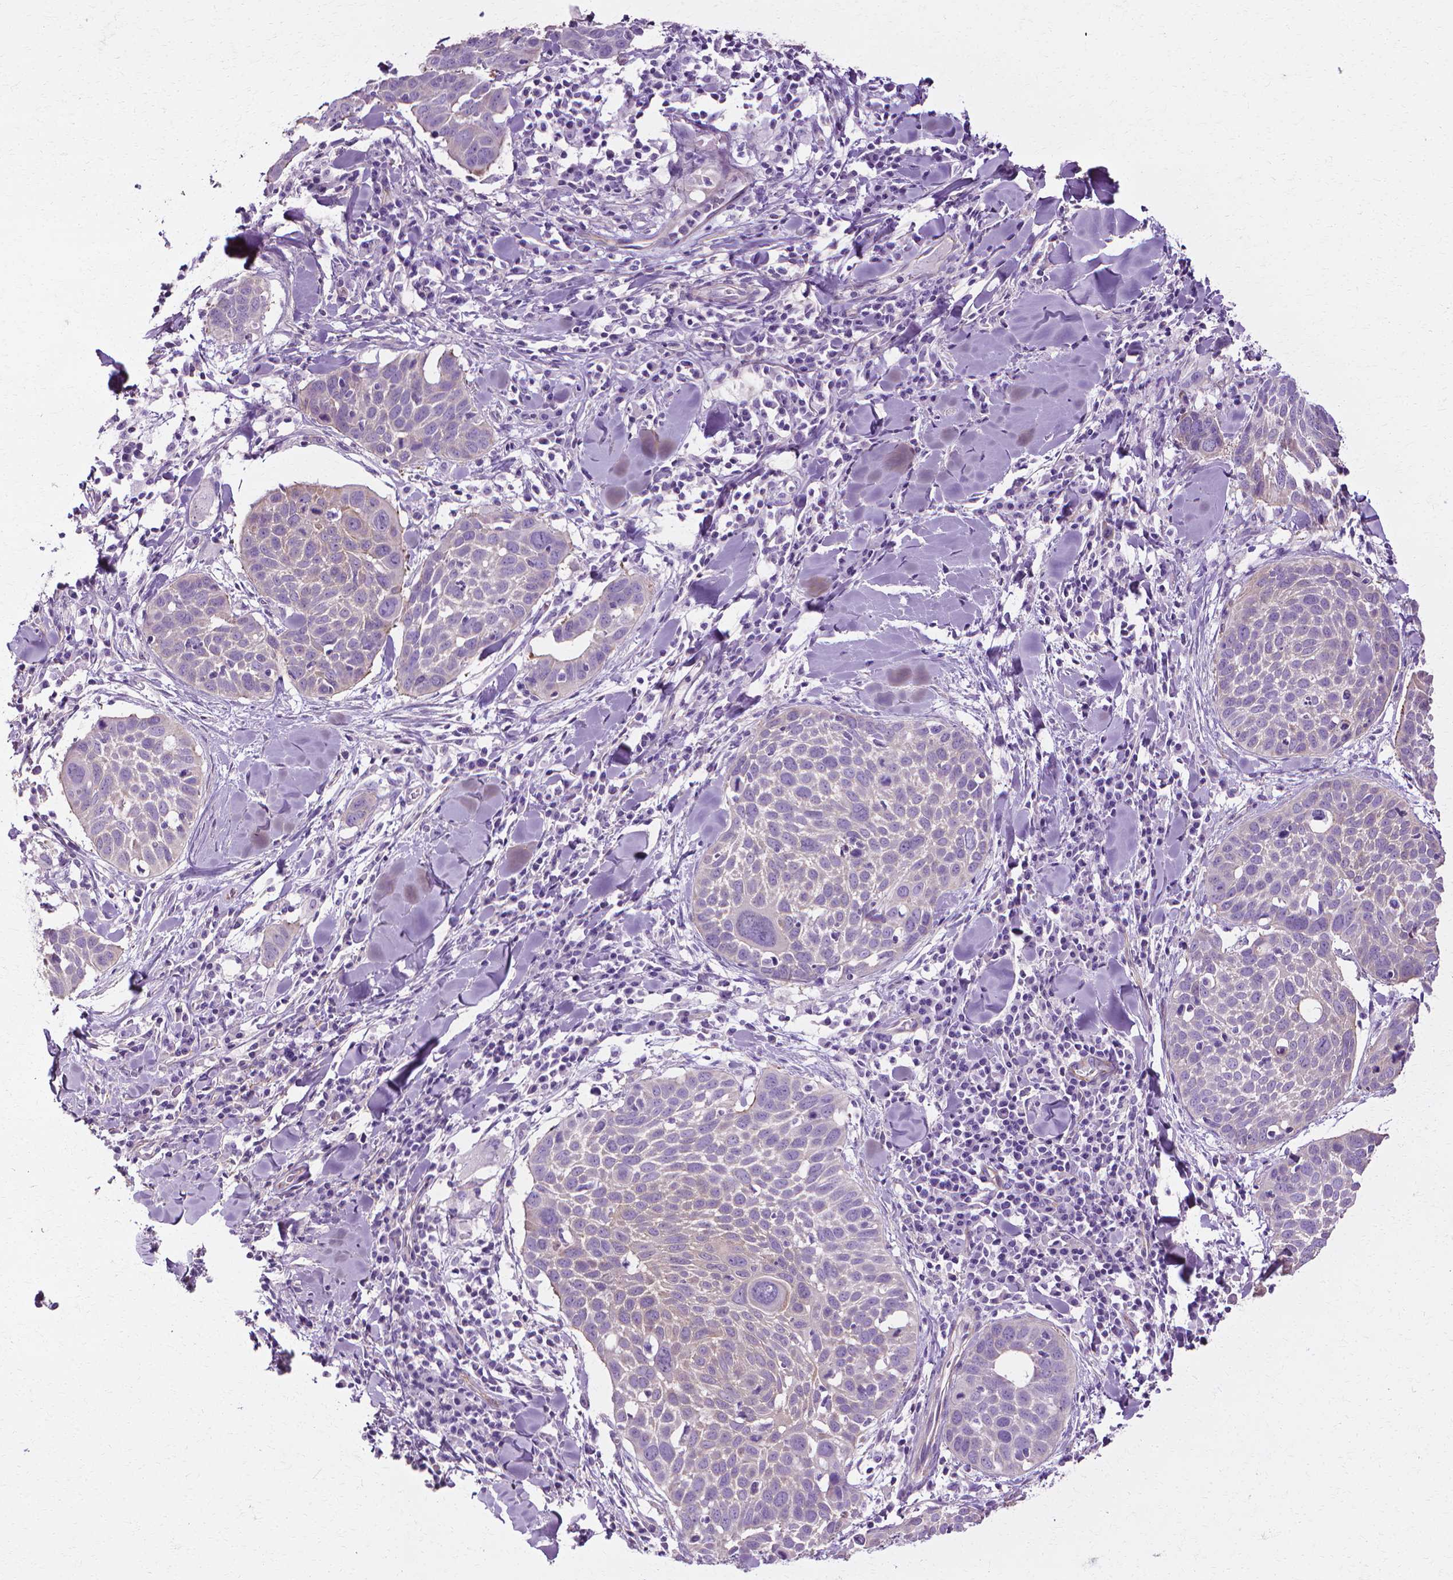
{"staining": {"intensity": "weak", "quantity": "<25%", "location": "cytoplasmic/membranous"}, "tissue": "lung cancer", "cell_type": "Tumor cells", "image_type": "cancer", "snomed": [{"axis": "morphology", "description": "Squamous cell carcinoma, NOS"}, {"axis": "topography", "description": "Lung"}], "caption": "This micrograph is of lung cancer stained with IHC to label a protein in brown with the nuclei are counter-stained blue. There is no positivity in tumor cells.", "gene": "CFAP157", "patient": {"sex": "male", "age": 57}}